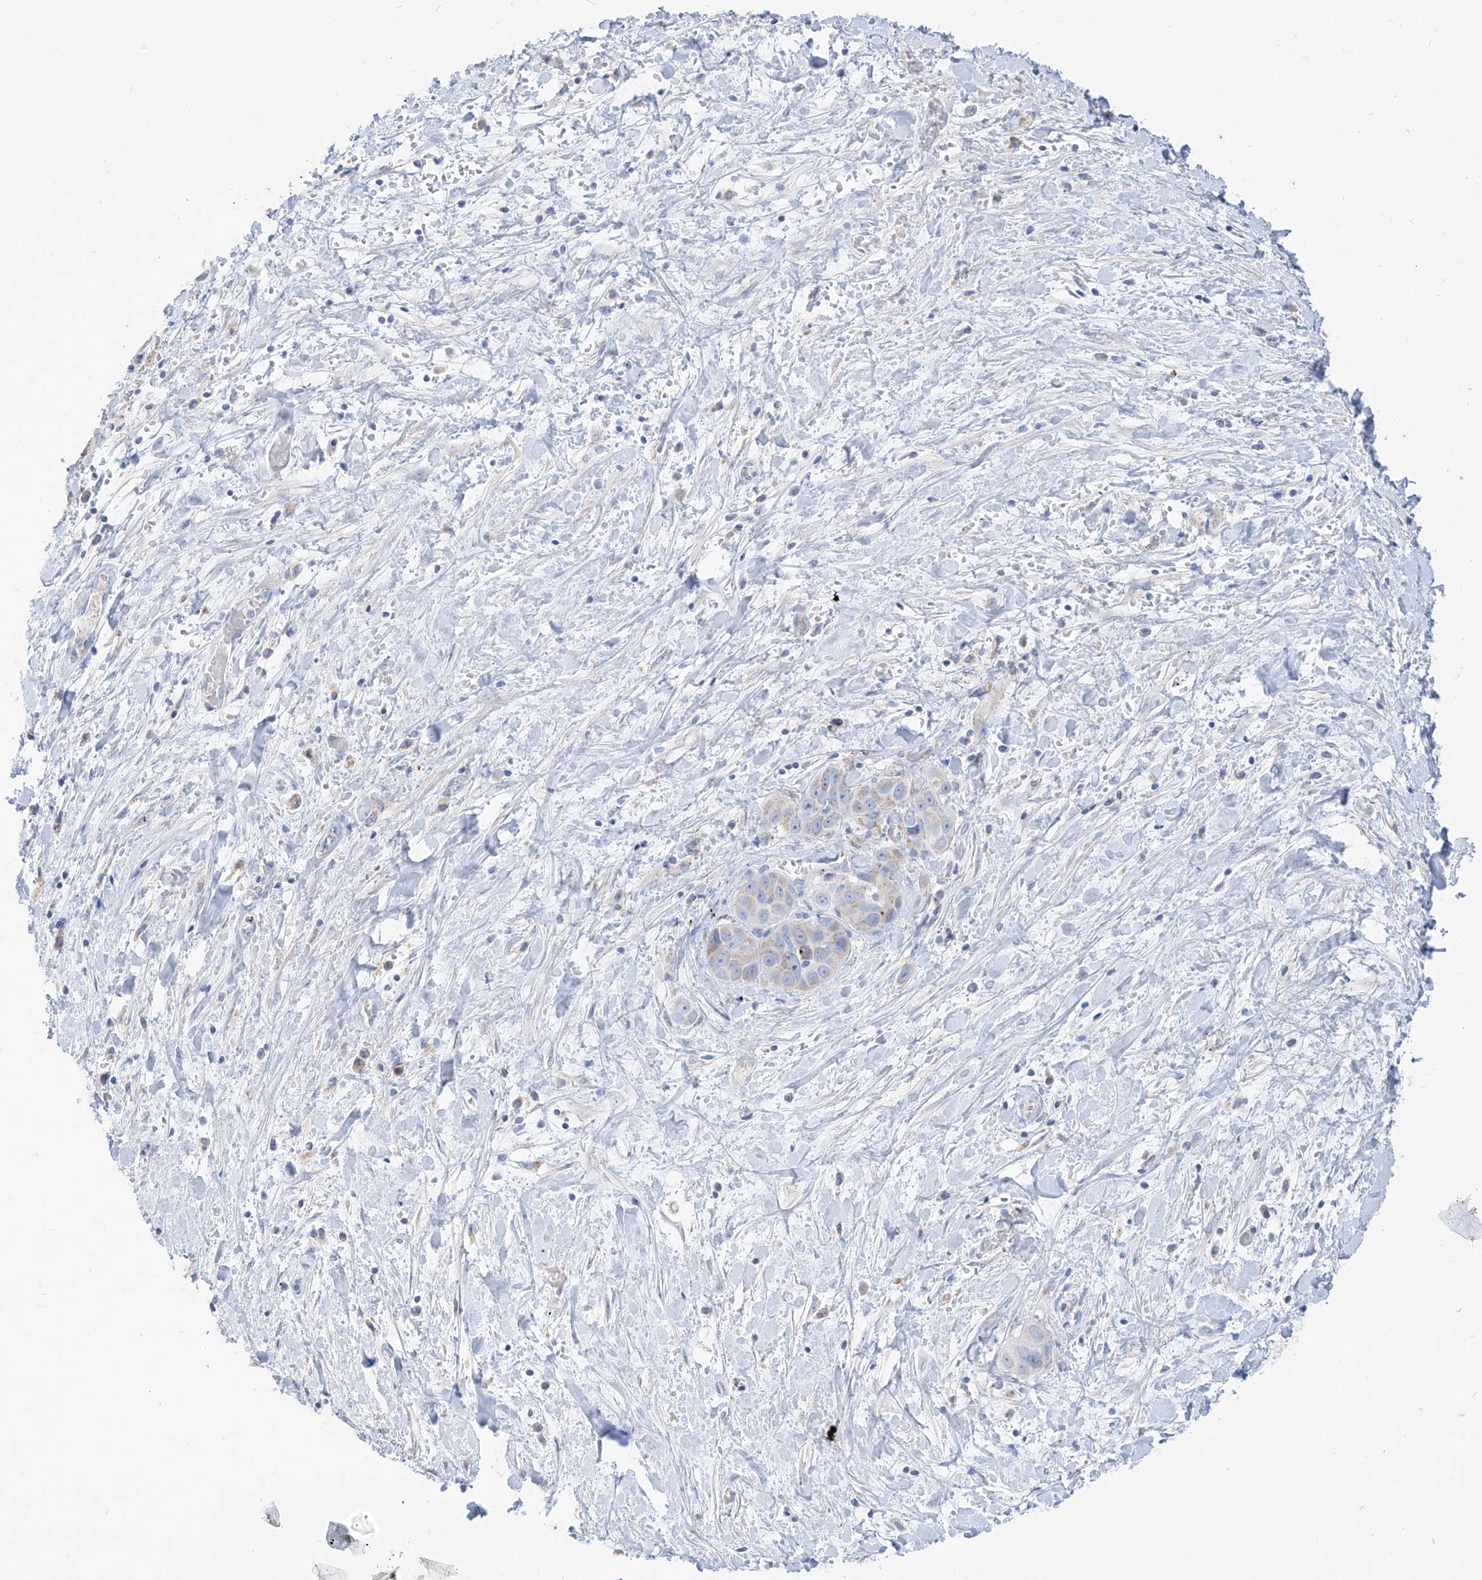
{"staining": {"intensity": "weak", "quantity": "<25%", "location": "cytoplasmic/membranous"}, "tissue": "liver cancer", "cell_type": "Tumor cells", "image_type": "cancer", "snomed": [{"axis": "morphology", "description": "Cholangiocarcinoma"}, {"axis": "topography", "description": "Liver"}], "caption": "Image shows no significant protein staining in tumor cells of liver cancer (cholangiocarcinoma).", "gene": "ZNF404", "patient": {"sex": "female", "age": 52}}